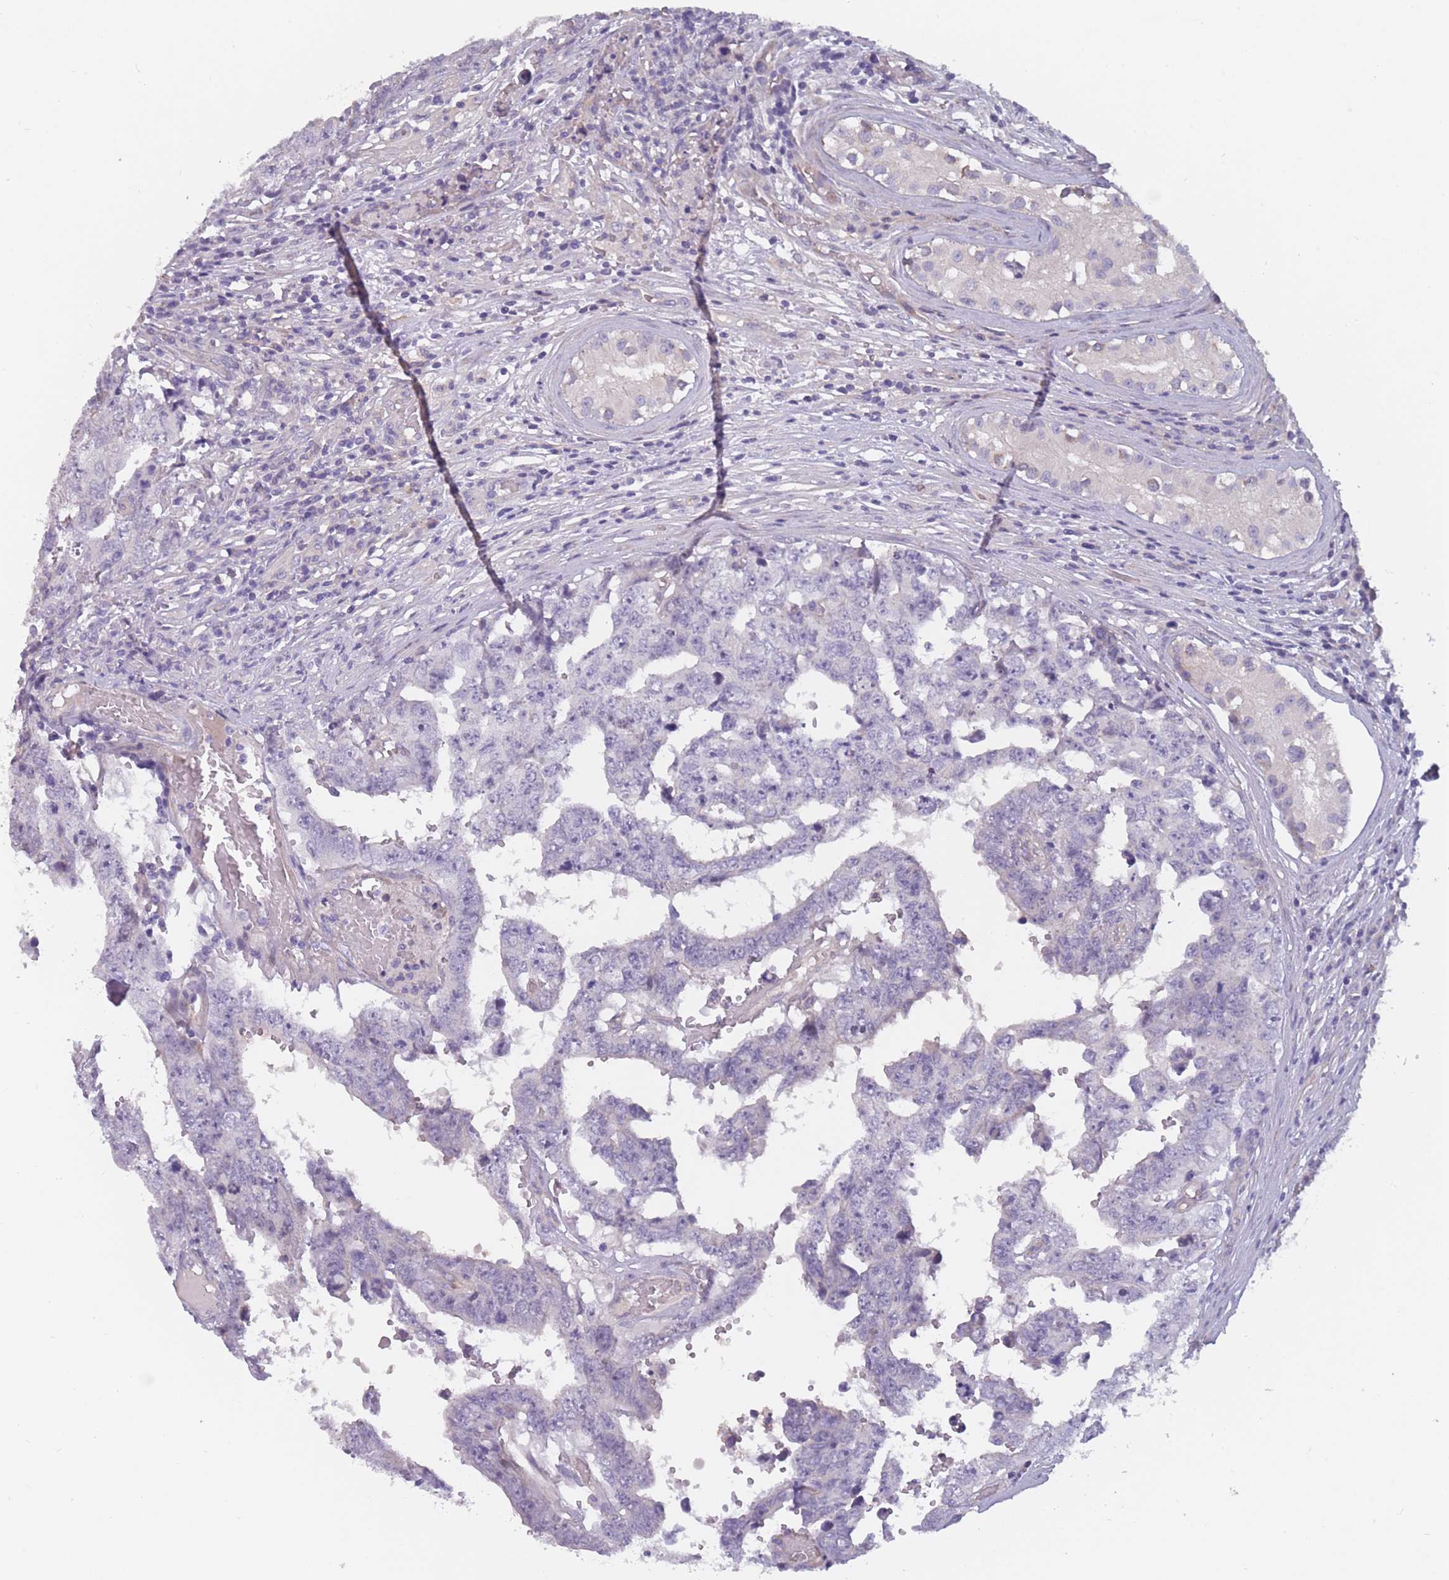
{"staining": {"intensity": "negative", "quantity": "none", "location": "none"}, "tissue": "testis cancer", "cell_type": "Tumor cells", "image_type": "cancer", "snomed": [{"axis": "morphology", "description": "Normal tissue, NOS"}, {"axis": "morphology", "description": "Carcinoma, Embryonal, NOS"}, {"axis": "topography", "description": "Testis"}, {"axis": "topography", "description": "Epididymis"}], "caption": "The immunohistochemistry image has no significant staining in tumor cells of embryonal carcinoma (testis) tissue. The staining is performed using DAB brown chromogen with nuclei counter-stained in using hematoxylin.", "gene": "FAM83F", "patient": {"sex": "male", "age": 25}}